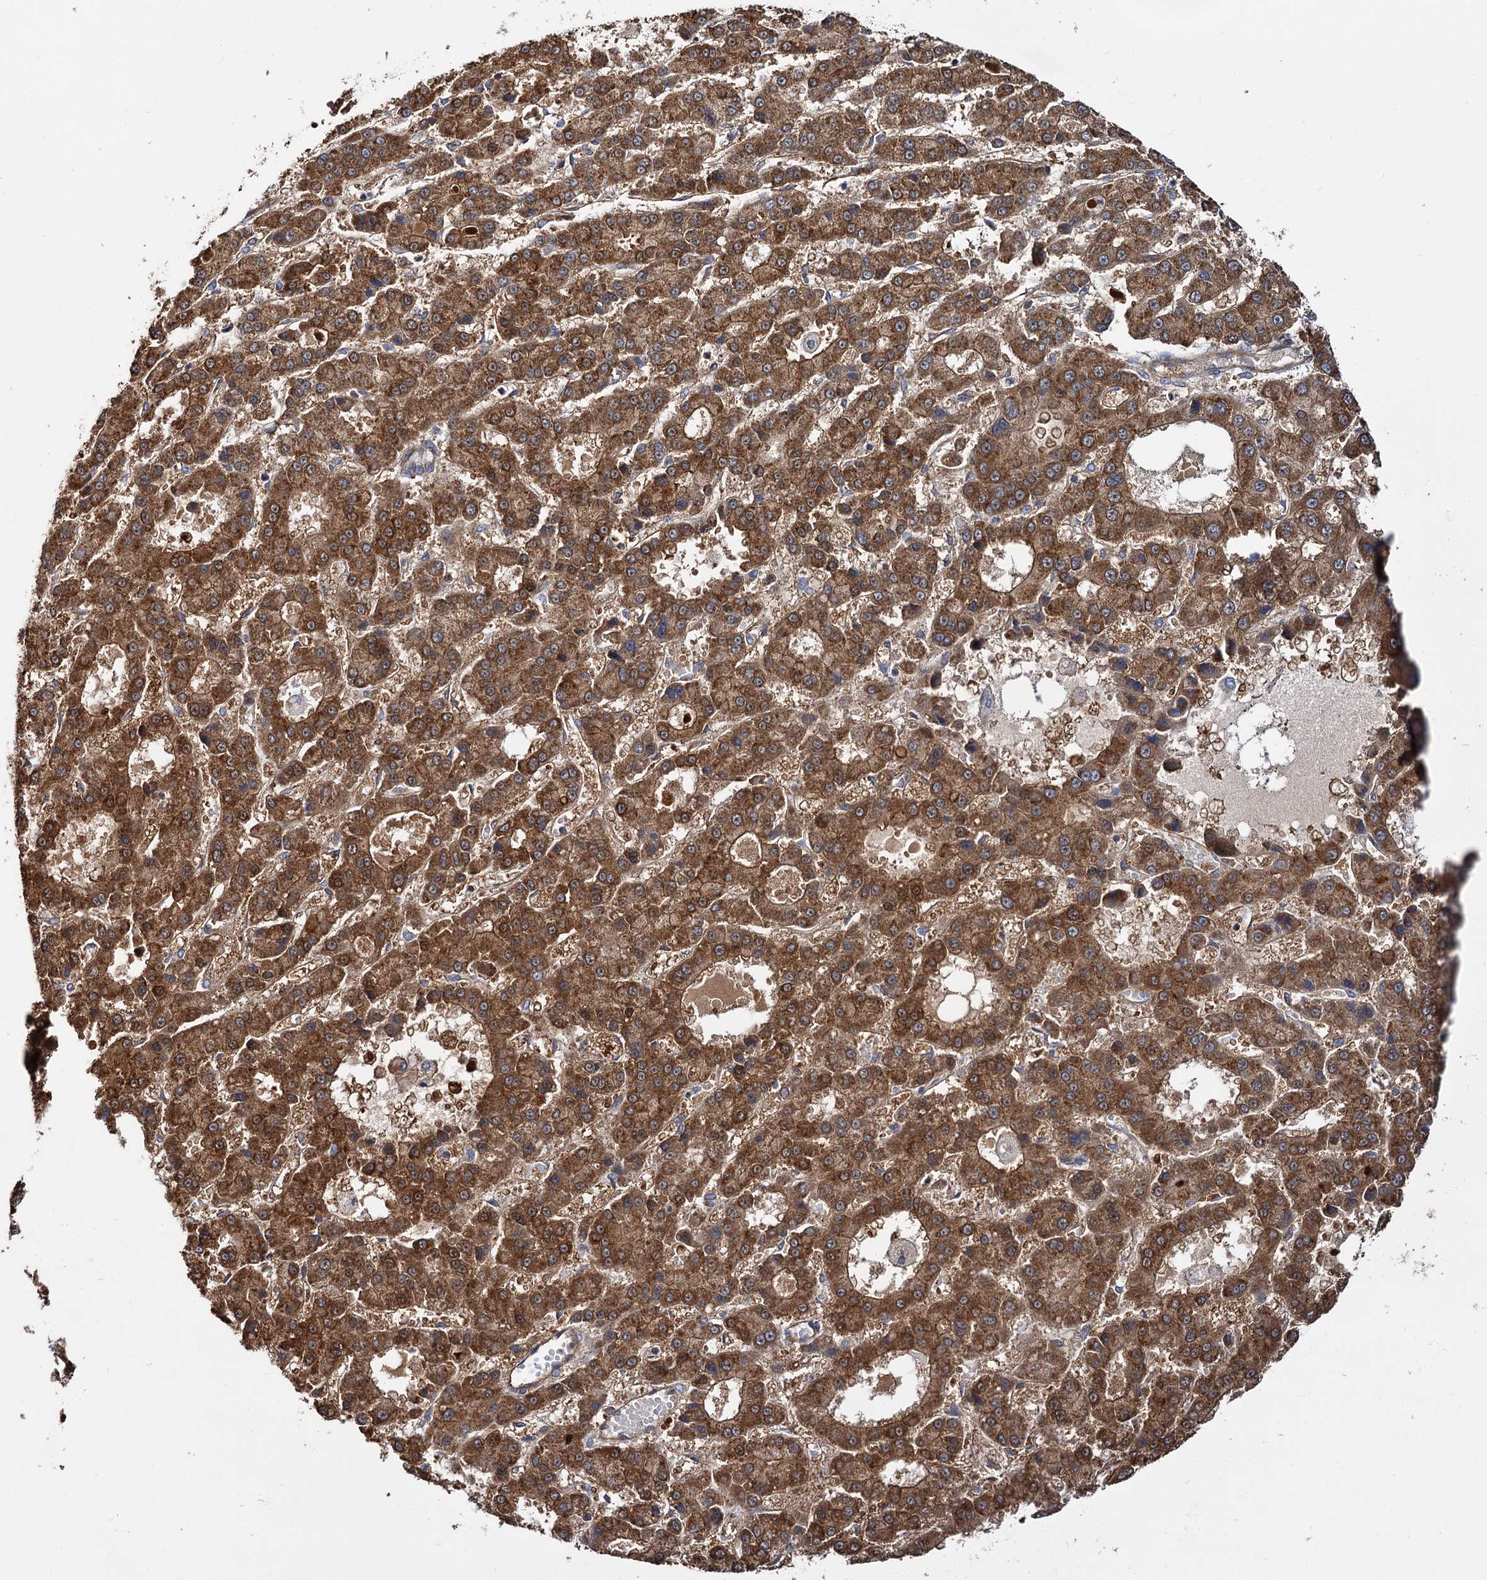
{"staining": {"intensity": "strong", "quantity": ">75%", "location": "cytoplasmic/membranous"}, "tissue": "liver cancer", "cell_type": "Tumor cells", "image_type": "cancer", "snomed": [{"axis": "morphology", "description": "Carcinoma, Hepatocellular, NOS"}, {"axis": "topography", "description": "Liver"}], "caption": "Liver hepatocellular carcinoma was stained to show a protein in brown. There is high levels of strong cytoplasmic/membranous positivity in approximately >75% of tumor cells.", "gene": "IDI1", "patient": {"sex": "male", "age": 70}}